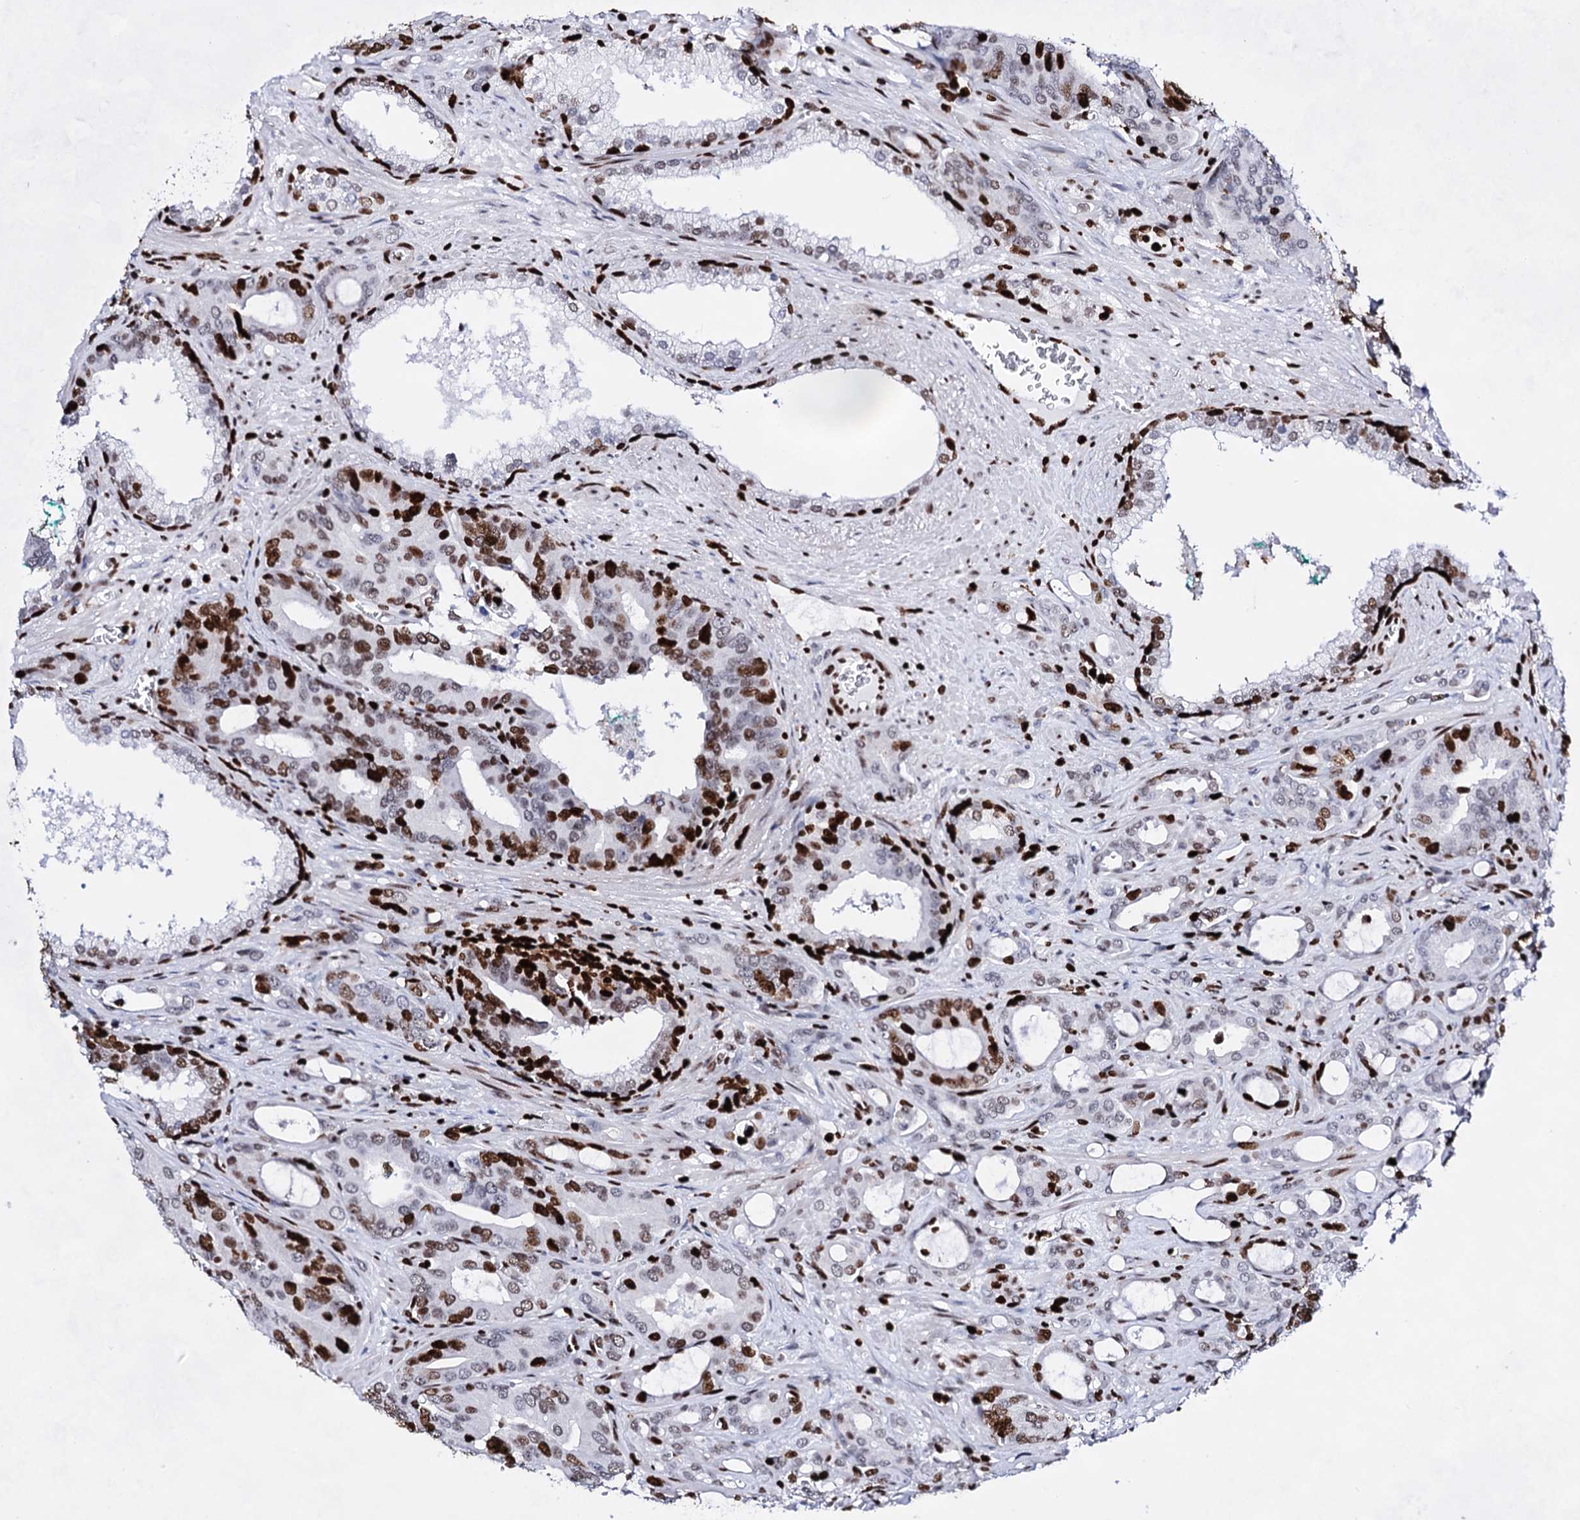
{"staining": {"intensity": "moderate", "quantity": "<25%", "location": "nuclear"}, "tissue": "prostate cancer", "cell_type": "Tumor cells", "image_type": "cancer", "snomed": [{"axis": "morphology", "description": "Adenocarcinoma, High grade"}, {"axis": "topography", "description": "Prostate"}], "caption": "This histopathology image exhibits prostate adenocarcinoma (high-grade) stained with immunohistochemistry (IHC) to label a protein in brown. The nuclear of tumor cells show moderate positivity for the protein. Nuclei are counter-stained blue.", "gene": "HMGB2", "patient": {"sex": "male", "age": 72}}